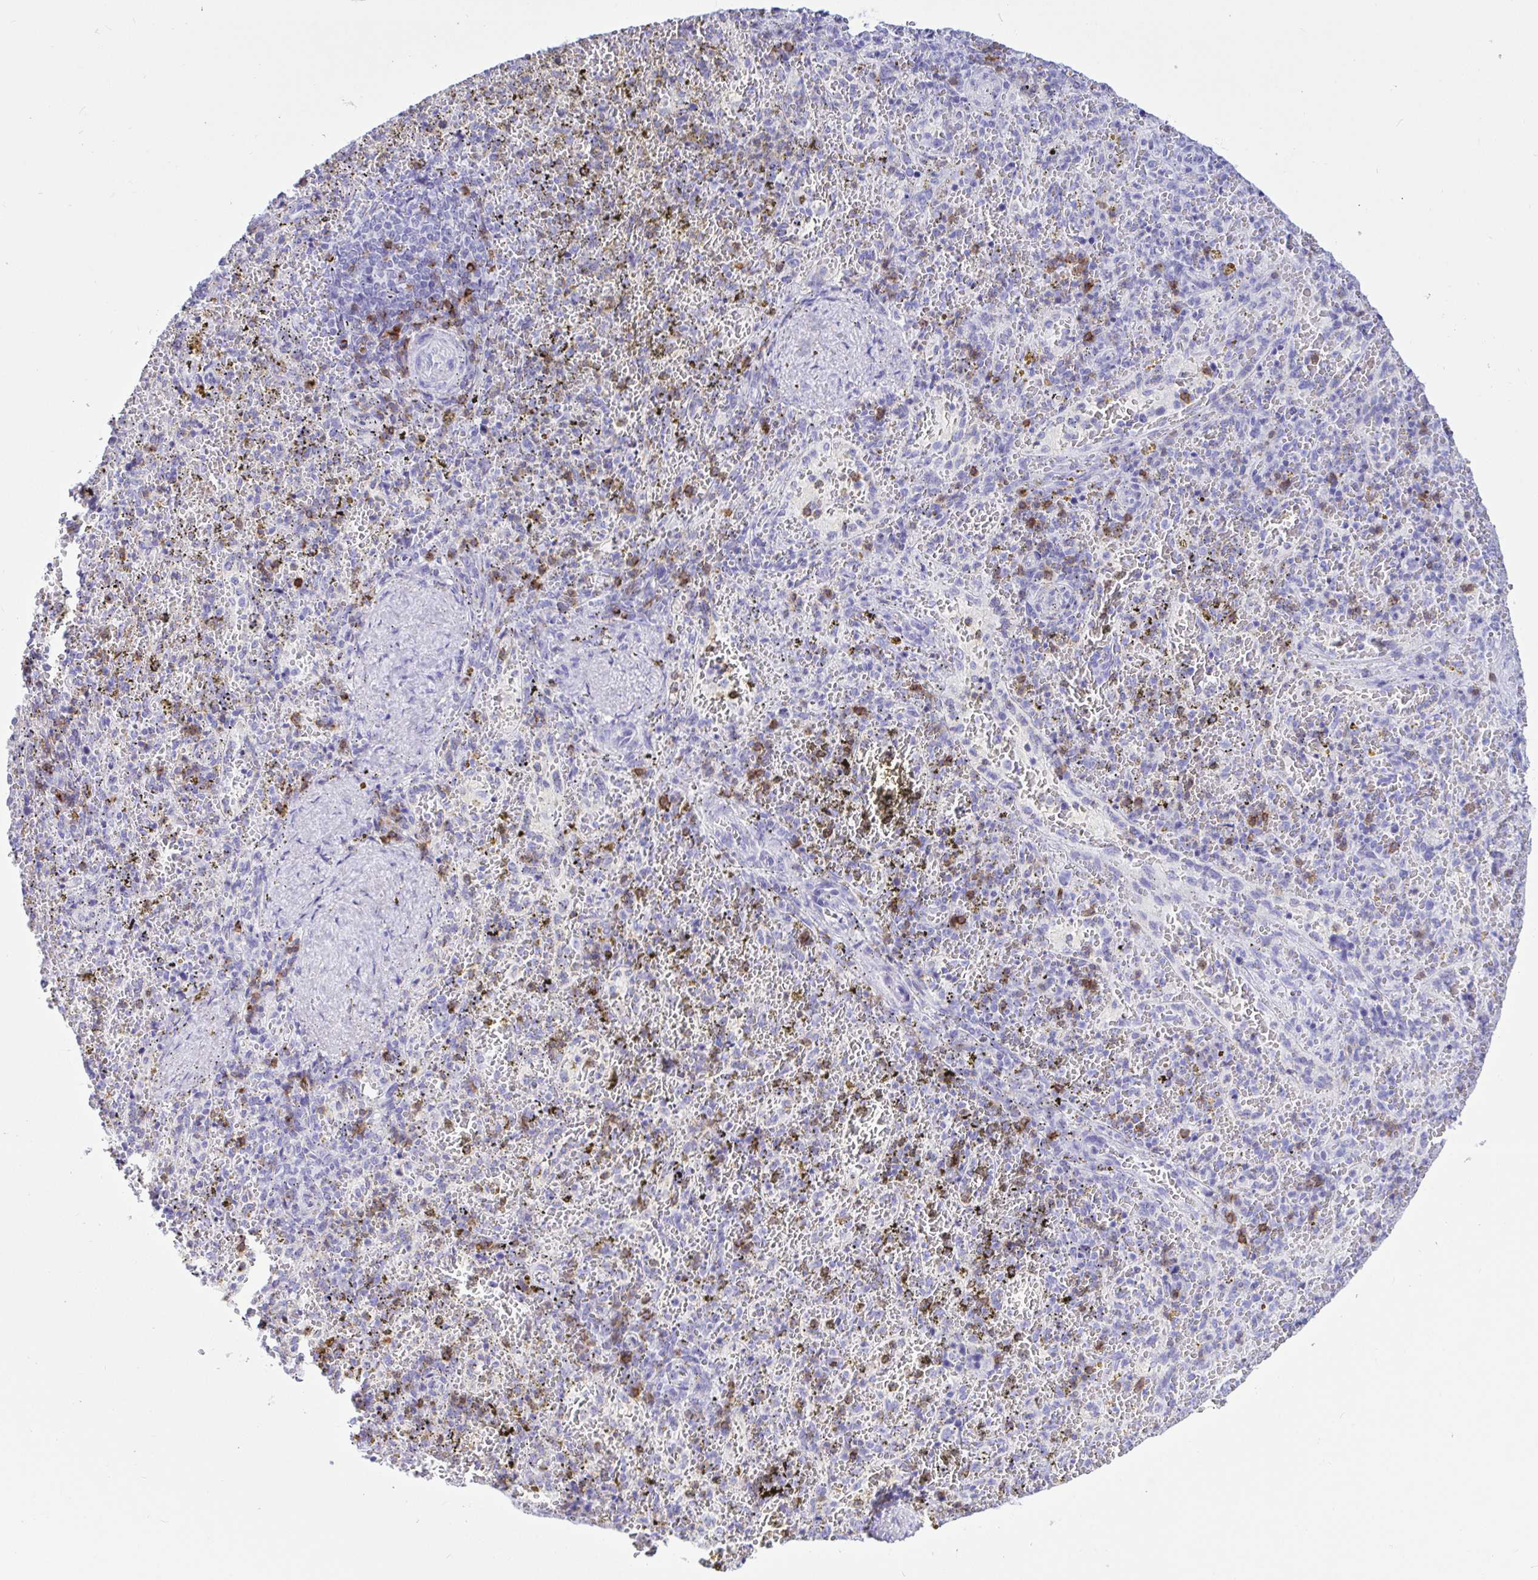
{"staining": {"intensity": "strong", "quantity": "<25%", "location": "cytoplasmic/membranous"}, "tissue": "spleen", "cell_type": "Cells in red pulp", "image_type": "normal", "snomed": [{"axis": "morphology", "description": "Normal tissue, NOS"}, {"axis": "topography", "description": "Spleen"}], "caption": "IHC of benign spleen displays medium levels of strong cytoplasmic/membranous positivity in approximately <25% of cells in red pulp.", "gene": "CD5", "patient": {"sex": "female", "age": 50}}